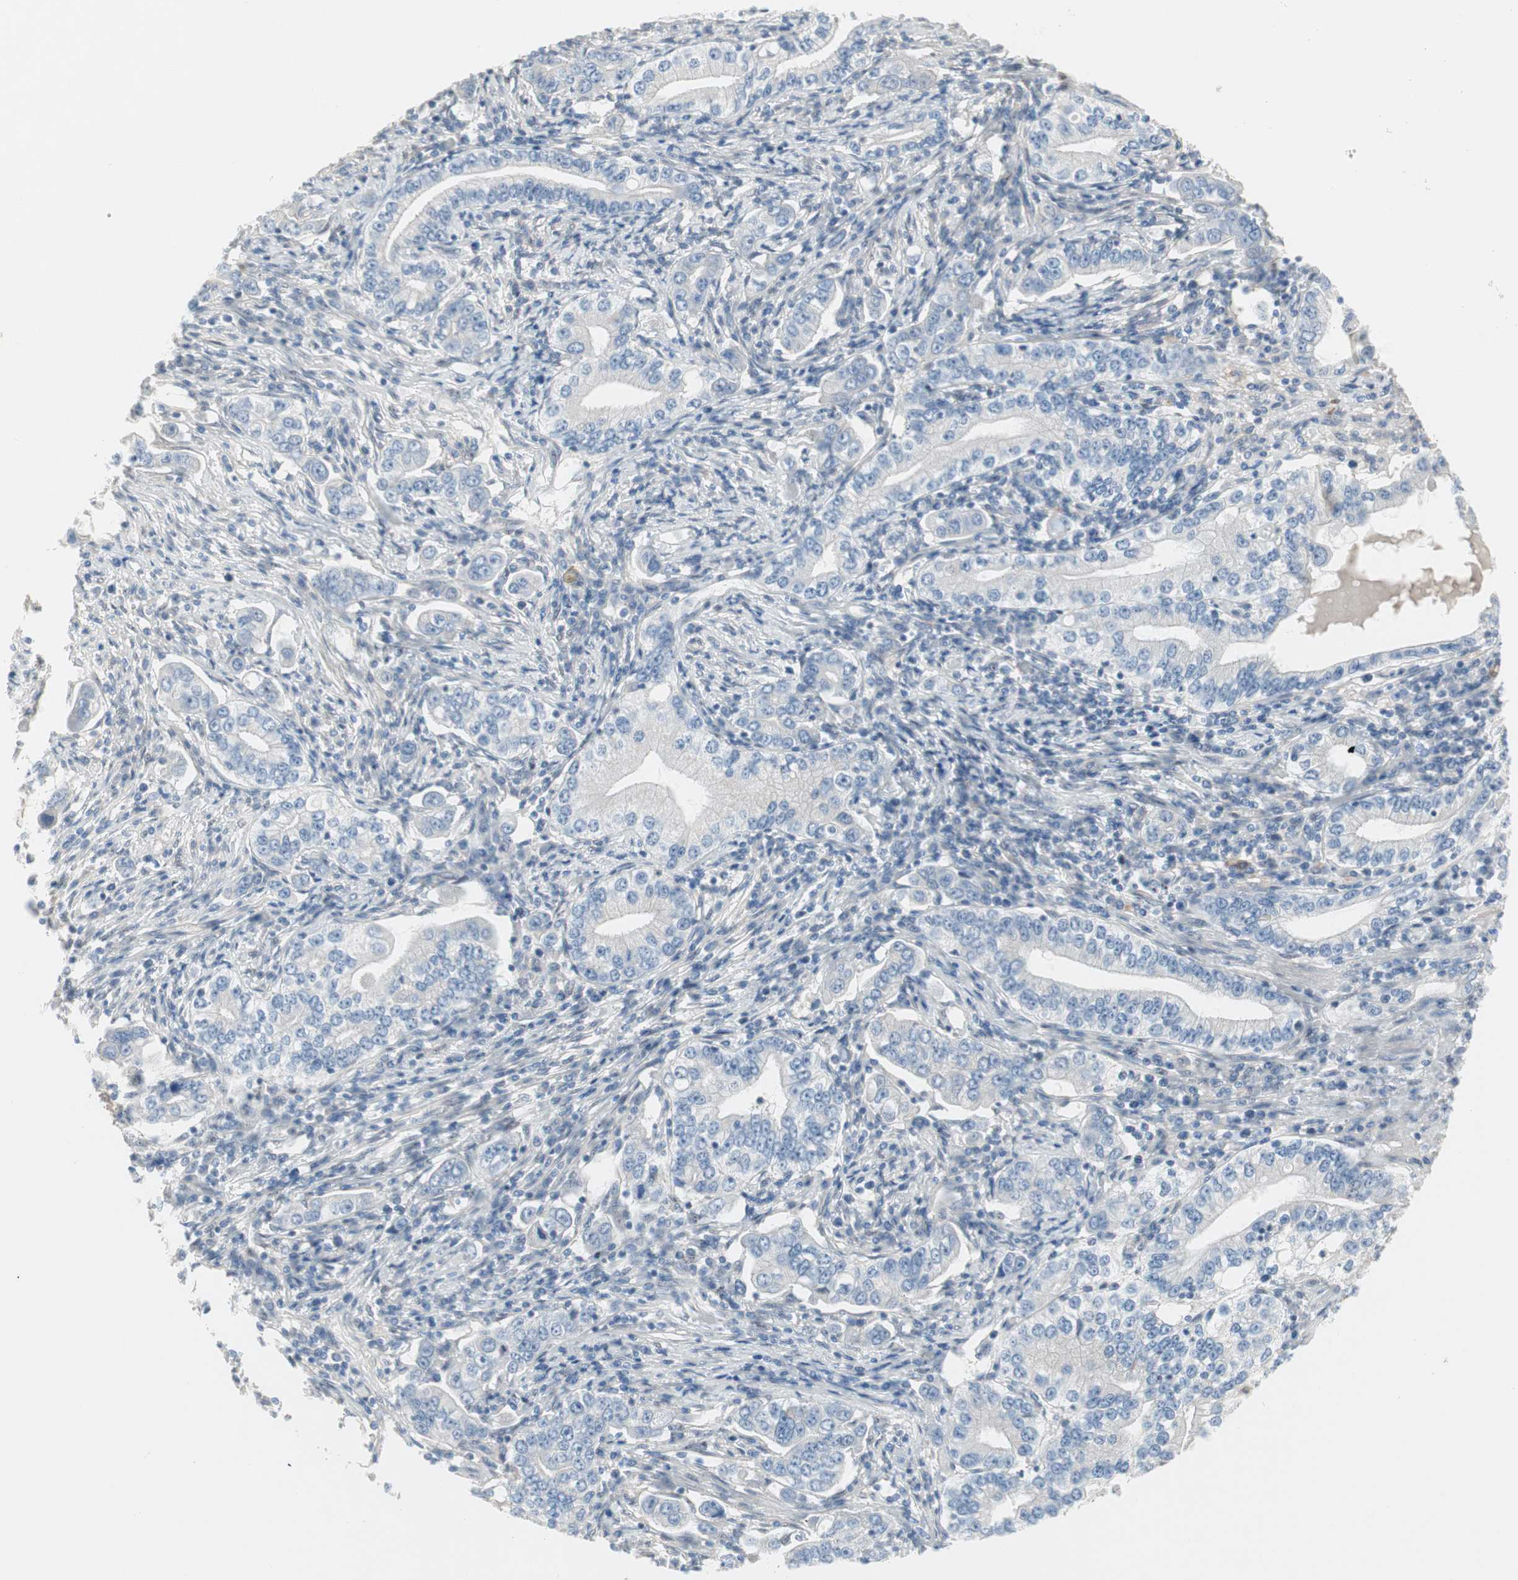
{"staining": {"intensity": "negative", "quantity": "none", "location": "none"}, "tissue": "stomach cancer", "cell_type": "Tumor cells", "image_type": "cancer", "snomed": [{"axis": "morphology", "description": "Adenocarcinoma, NOS"}, {"axis": "topography", "description": "Stomach, lower"}], "caption": "Immunohistochemistry image of neoplastic tissue: human adenocarcinoma (stomach) stained with DAB (3,3'-diaminobenzidine) demonstrates no significant protein expression in tumor cells. The staining was performed using DAB (3,3'-diaminobenzidine) to visualize the protein expression in brown, while the nuclei were stained in blue with hematoxylin (Magnification: 20x).", "gene": "CAND2", "patient": {"sex": "female", "age": 72}}